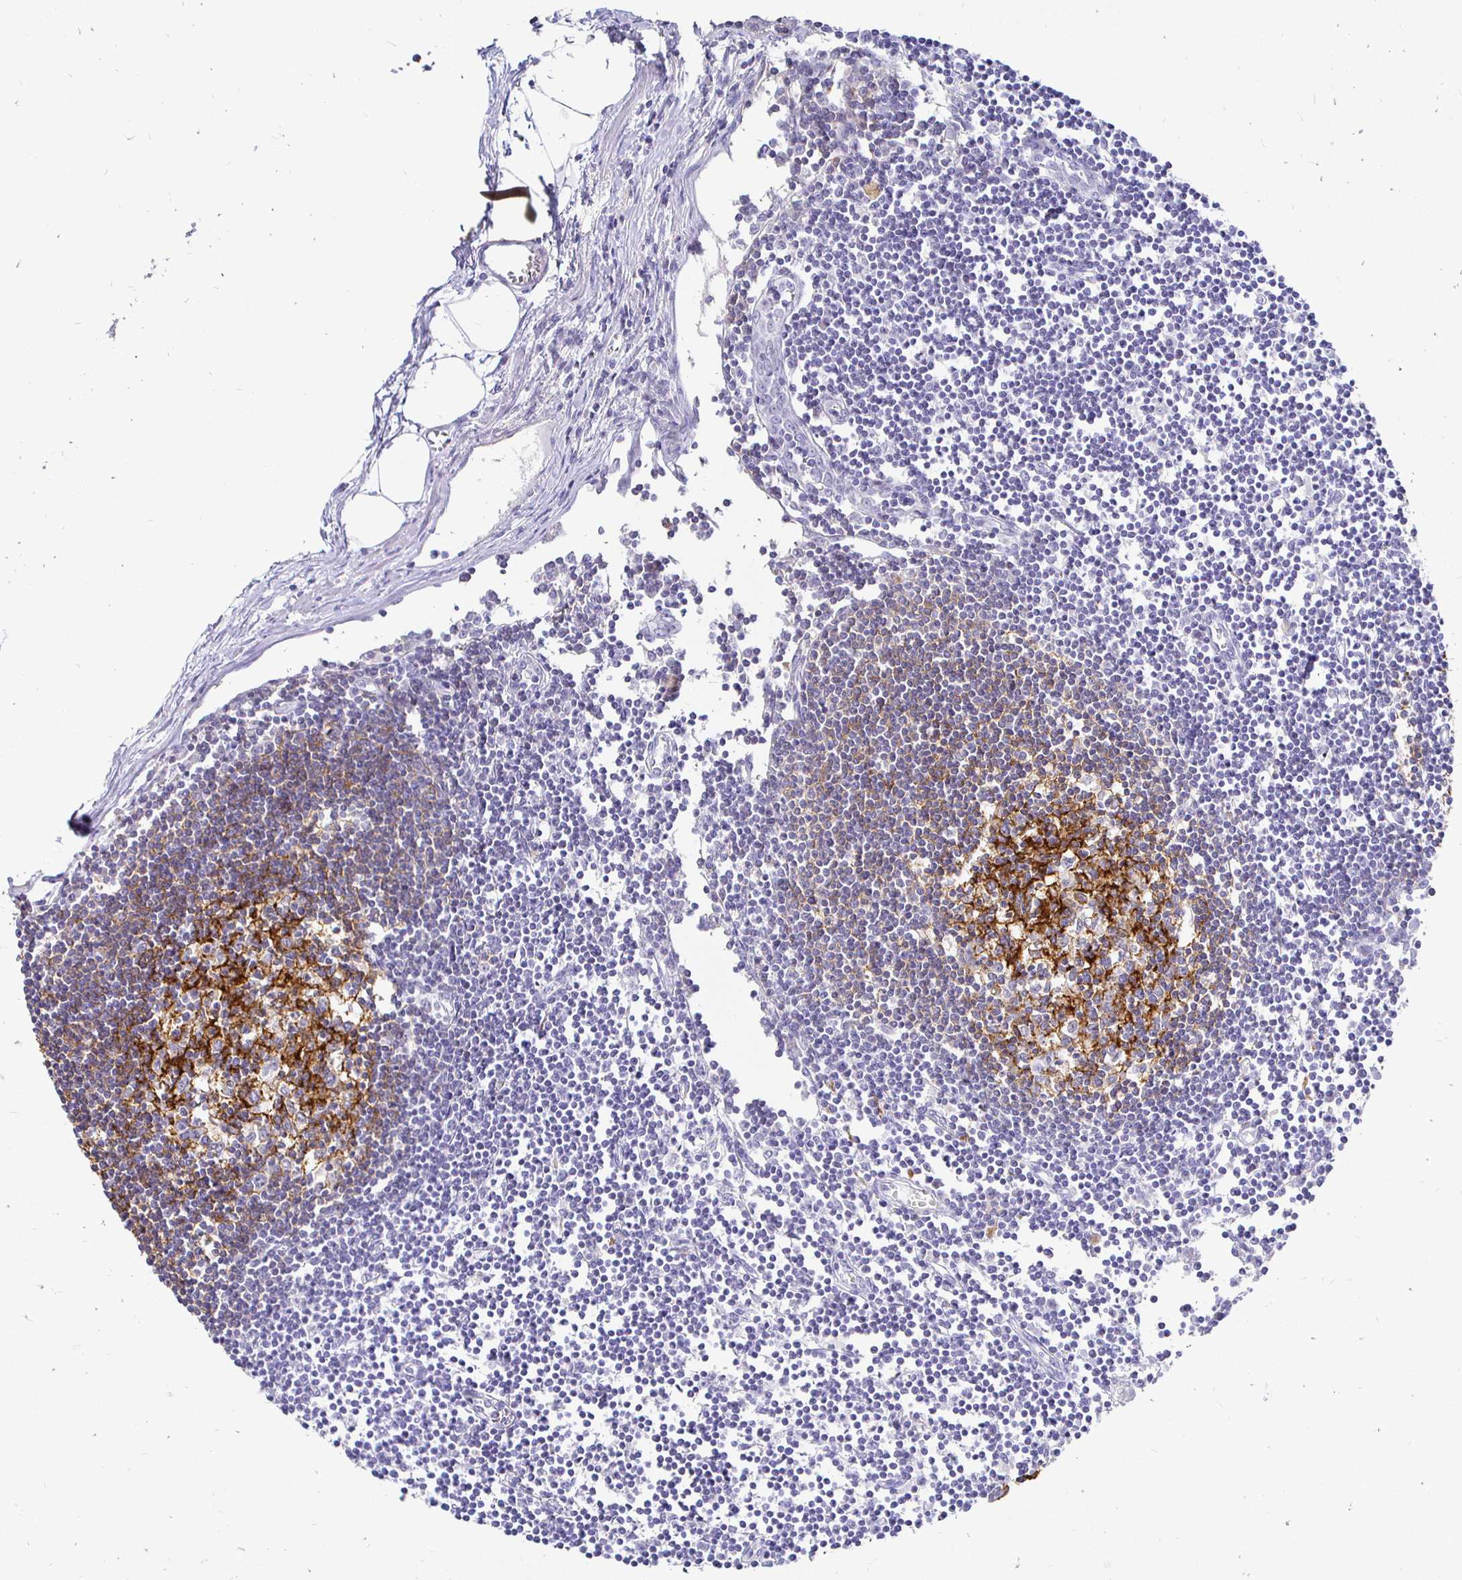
{"staining": {"intensity": "strong", "quantity": "25%-75%", "location": "cytoplasmic/membranous"}, "tissue": "lymph node", "cell_type": "Germinal center cells", "image_type": "normal", "snomed": [{"axis": "morphology", "description": "Normal tissue, NOS"}, {"axis": "topography", "description": "Lymph node"}], "caption": "A photomicrograph of lymph node stained for a protein demonstrates strong cytoplasmic/membranous brown staining in germinal center cells. (brown staining indicates protein expression, while blue staining denotes nuclei).", "gene": "CR2", "patient": {"sex": "female", "age": 65}}